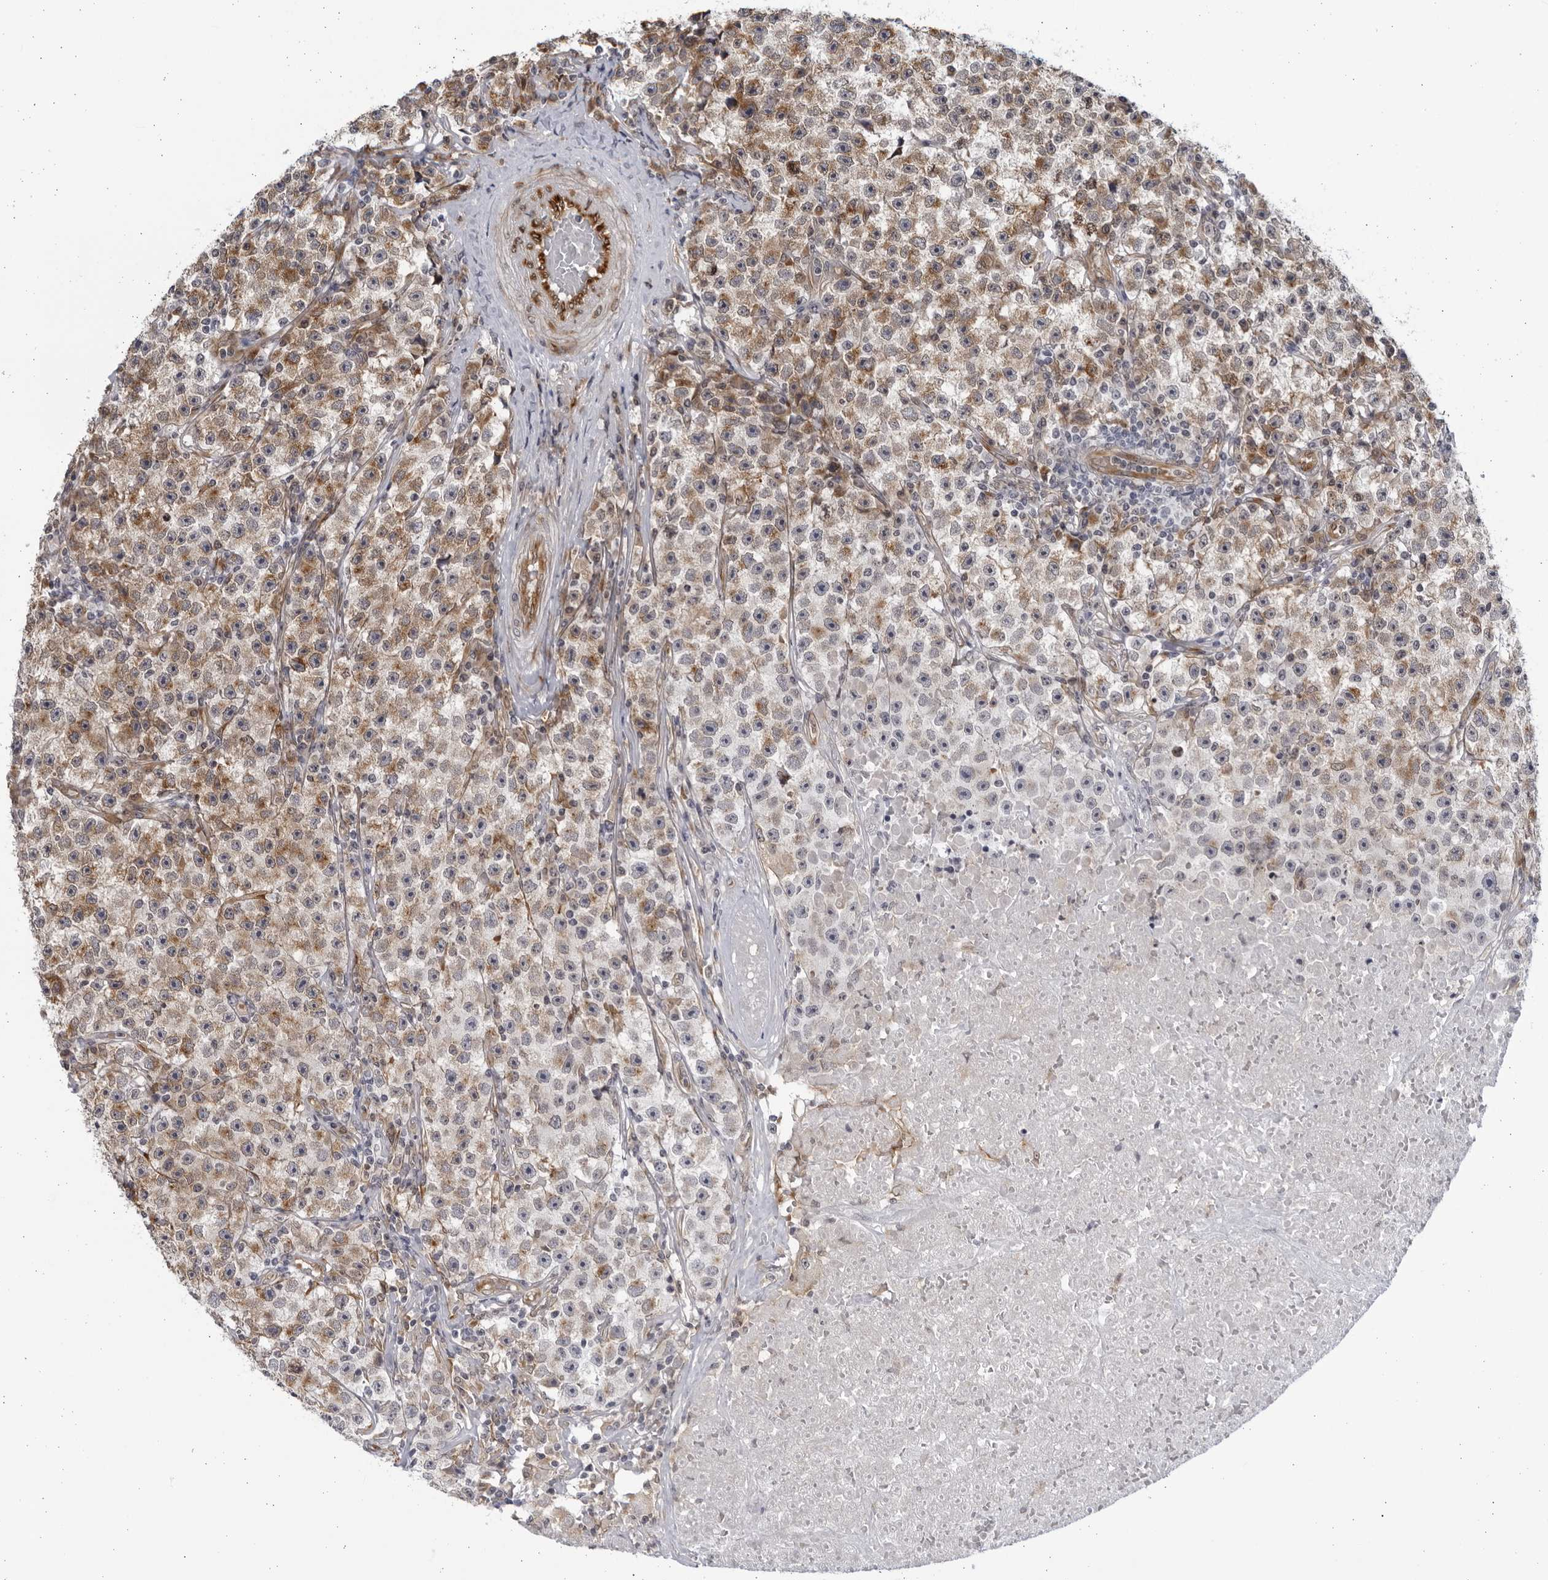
{"staining": {"intensity": "moderate", "quantity": "25%-75%", "location": "cytoplasmic/membranous"}, "tissue": "testis cancer", "cell_type": "Tumor cells", "image_type": "cancer", "snomed": [{"axis": "morphology", "description": "Seminoma, NOS"}, {"axis": "topography", "description": "Testis"}], "caption": "DAB immunohistochemical staining of human testis cancer (seminoma) displays moderate cytoplasmic/membranous protein staining in about 25%-75% of tumor cells.", "gene": "BMP2K", "patient": {"sex": "male", "age": 22}}